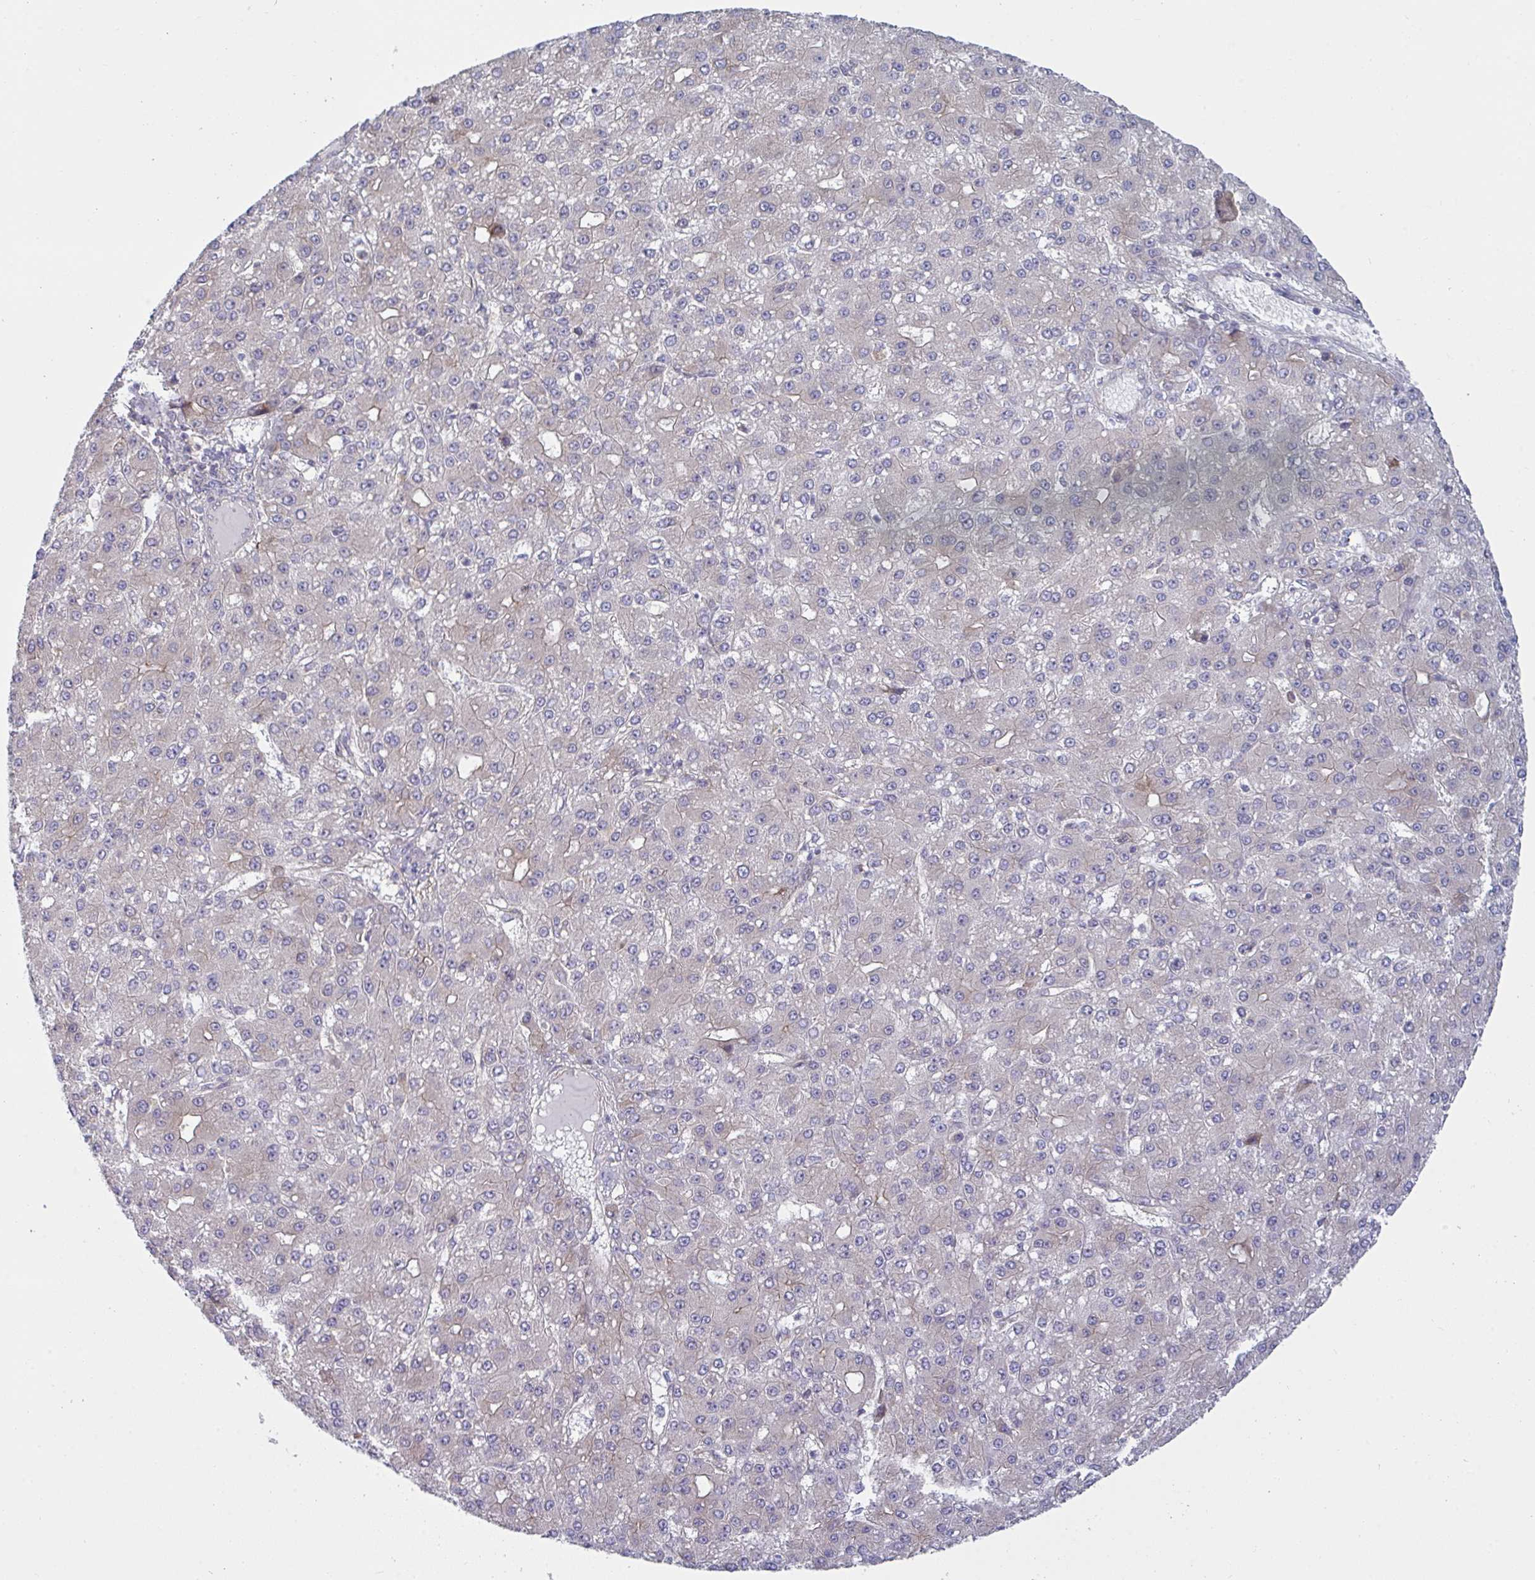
{"staining": {"intensity": "negative", "quantity": "none", "location": "none"}, "tissue": "liver cancer", "cell_type": "Tumor cells", "image_type": "cancer", "snomed": [{"axis": "morphology", "description": "Carcinoma, Hepatocellular, NOS"}, {"axis": "topography", "description": "Liver"}], "caption": "Tumor cells are negative for brown protein staining in liver hepatocellular carcinoma. The staining was performed using DAB to visualize the protein expression in brown, while the nuclei were stained in blue with hematoxylin (Magnification: 20x).", "gene": "CASP9", "patient": {"sex": "male", "age": 67}}